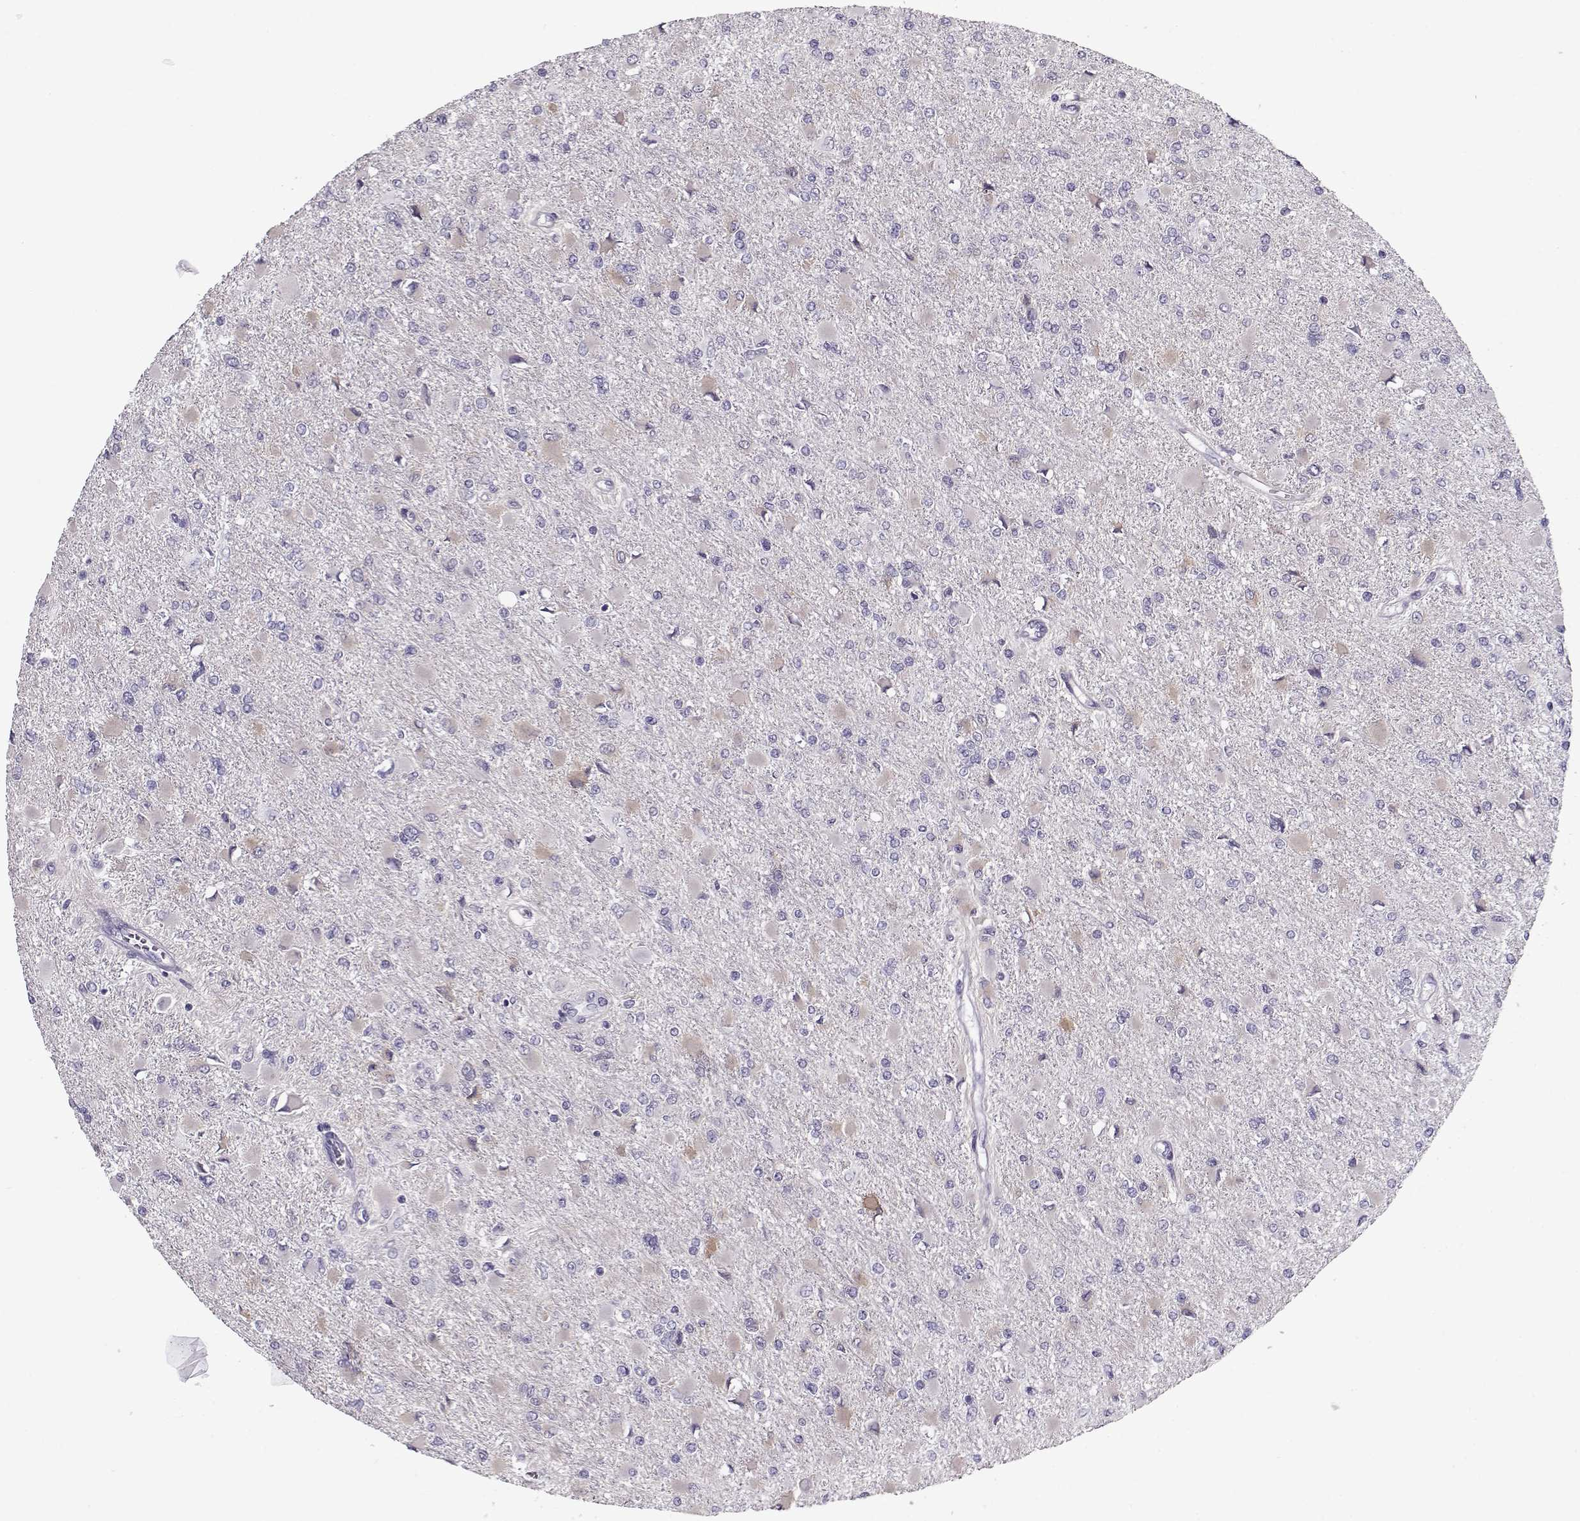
{"staining": {"intensity": "negative", "quantity": "none", "location": "none"}, "tissue": "glioma", "cell_type": "Tumor cells", "image_type": "cancer", "snomed": [{"axis": "morphology", "description": "Glioma, malignant, High grade"}, {"axis": "topography", "description": "Cerebral cortex"}], "caption": "This micrograph is of glioma stained with immunohistochemistry (IHC) to label a protein in brown with the nuclei are counter-stained blue. There is no positivity in tumor cells.", "gene": "CCDC136", "patient": {"sex": "female", "age": 36}}